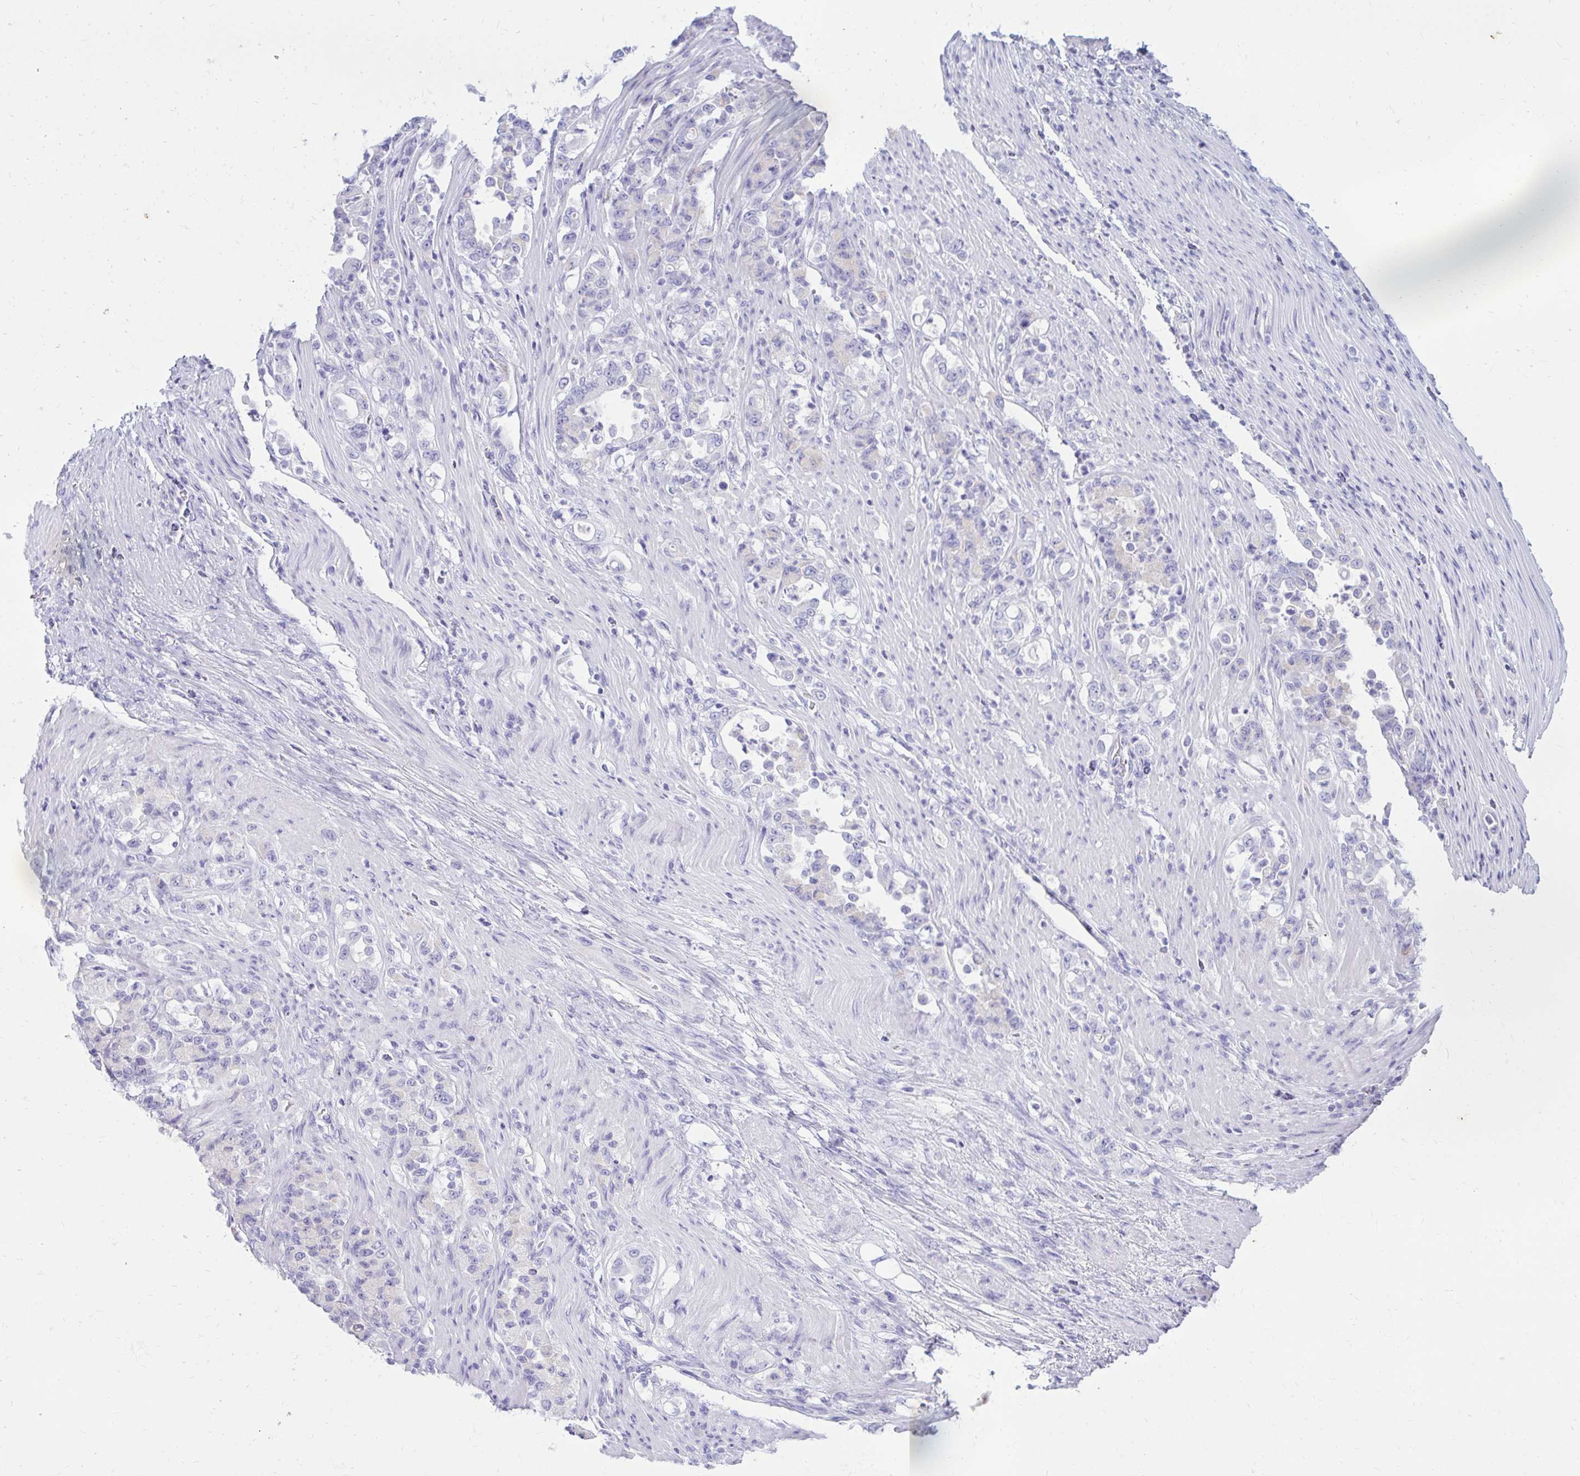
{"staining": {"intensity": "negative", "quantity": "none", "location": "none"}, "tissue": "stomach cancer", "cell_type": "Tumor cells", "image_type": "cancer", "snomed": [{"axis": "morphology", "description": "Normal tissue, NOS"}, {"axis": "morphology", "description": "Adenocarcinoma, NOS"}, {"axis": "topography", "description": "Stomach"}], "caption": "The histopathology image displays no staining of tumor cells in adenocarcinoma (stomach).", "gene": "NANOGNB", "patient": {"sex": "female", "age": 79}}